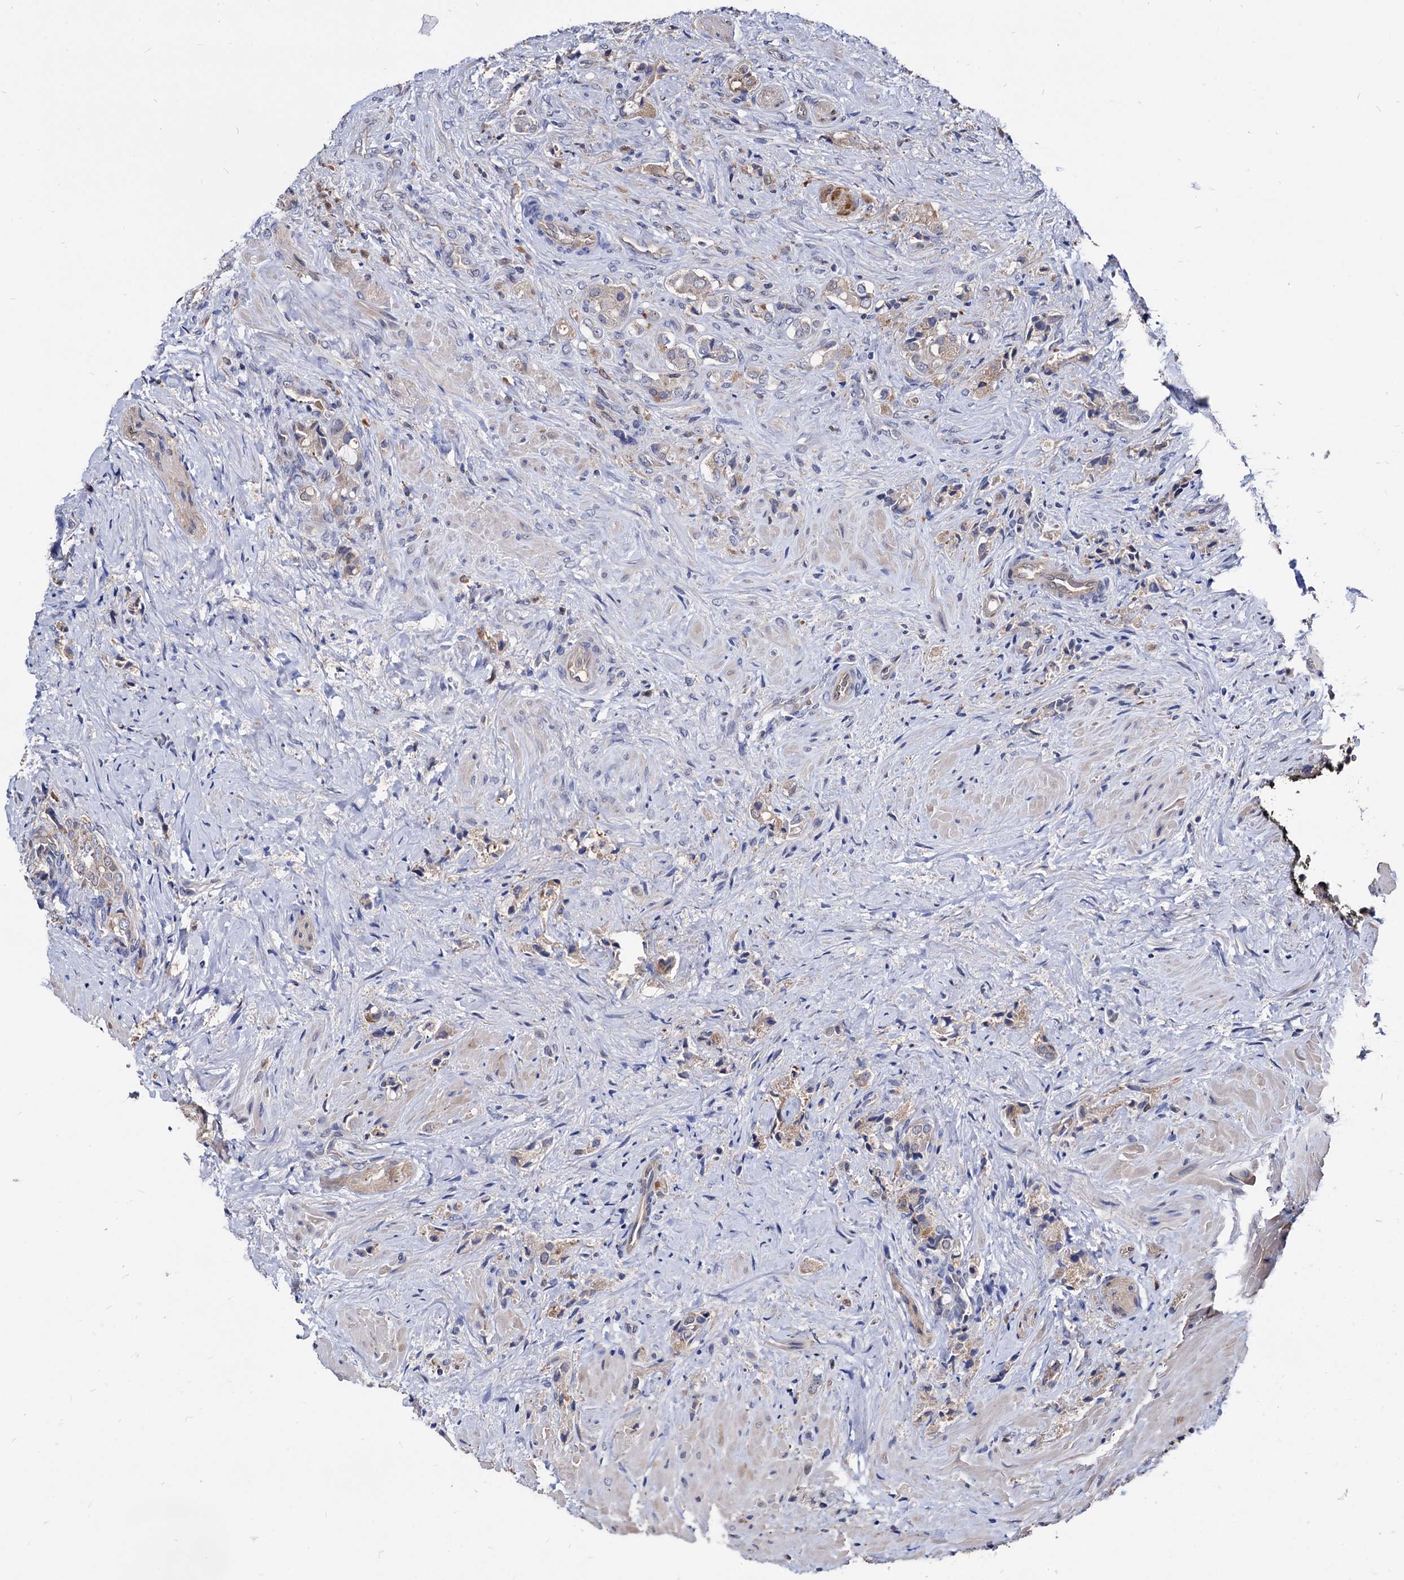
{"staining": {"intensity": "negative", "quantity": "none", "location": "none"}, "tissue": "prostate cancer", "cell_type": "Tumor cells", "image_type": "cancer", "snomed": [{"axis": "morphology", "description": "Adenocarcinoma, High grade"}, {"axis": "topography", "description": "Prostate"}], "caption": "Immunohistochemistry (IHC) micrograph of neoplastic tissue: human prostate adenocarcinoma (high-grade) stained with DAB (3,3'-diaminobenzidine) exhibits no significant protein expression in tumor cells.", "gene": "CPPED1", "patient": {"sex": "male", "age": 65}}